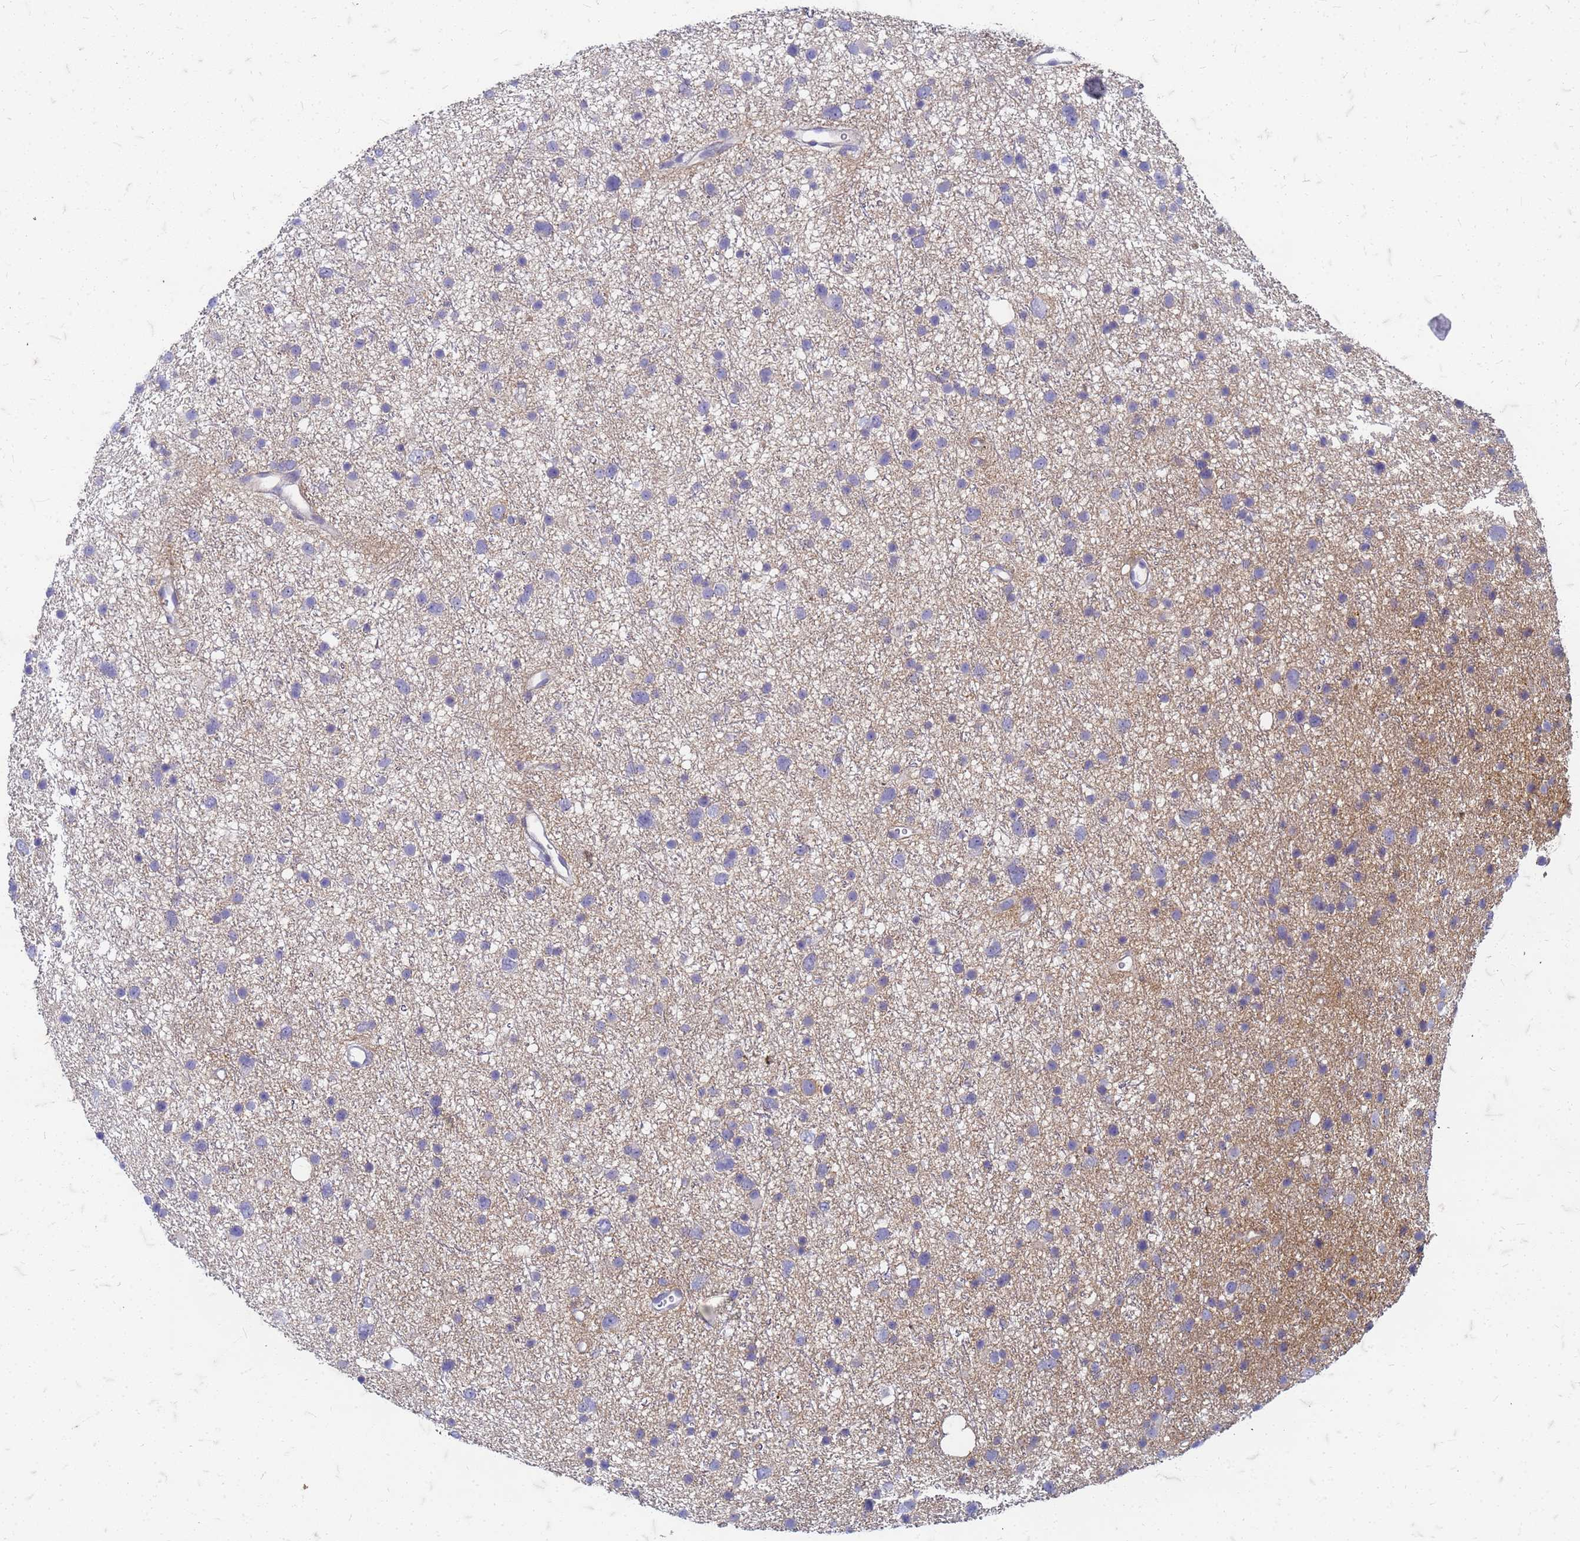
{"staining": {"intensity": "negative", "quantity": "none", "location": "none"}, "tissue": "glioma", "cell_type": "Tumor cells", "image_type": "cancer", "snomed": [{"axis": "morphology", "description": "Glioma, malignant, Low grade"}, {"axis": "topography", "description": "Cerebral cortex"}], "caption": "Tumor cells are negative for protein expression in human malignant low-grade glioma.", "gene": "TRIM64B", "patient": {"sex": "female", "age": 39}}